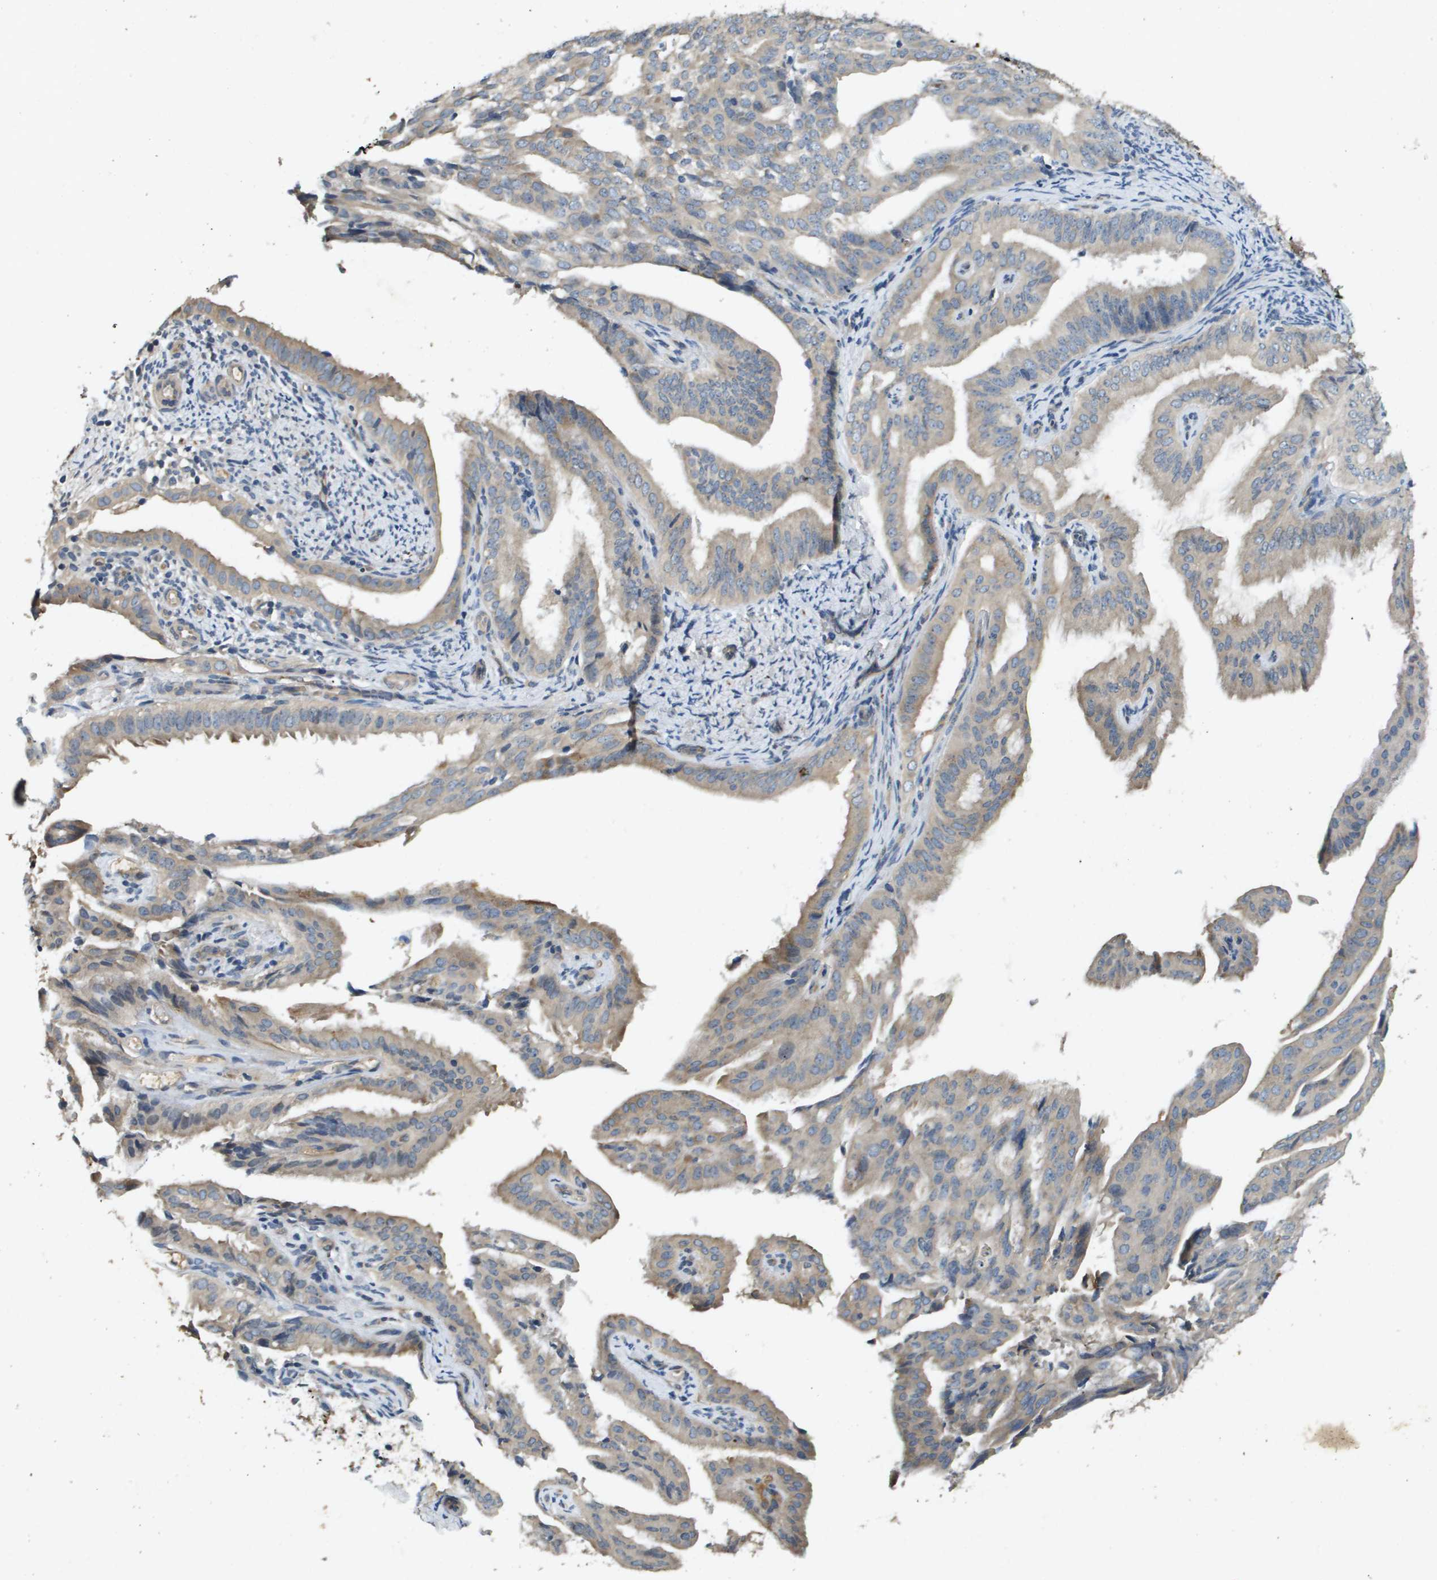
{"staining": {"intensity": "weak", "quantity": ">75%", "location": "cytoplasmic/membranous"}, "tissue": "endometrial cancer", "cell_type": "Tumor cells", "image_type": "cancer", "snomed": [{"axis": "morphology", "description": "Adenocarcinoma, NOS"}, {"axis": "topography", "description": "Endometrium"}], "caption": "Weak cytoplasmic/membranous protein expression is appreciated in about >75% of tumor cells in adenocarcinoma (endometrial).", "gene": "PGAP3", "patient": {"sex": "female", "age": 58}}